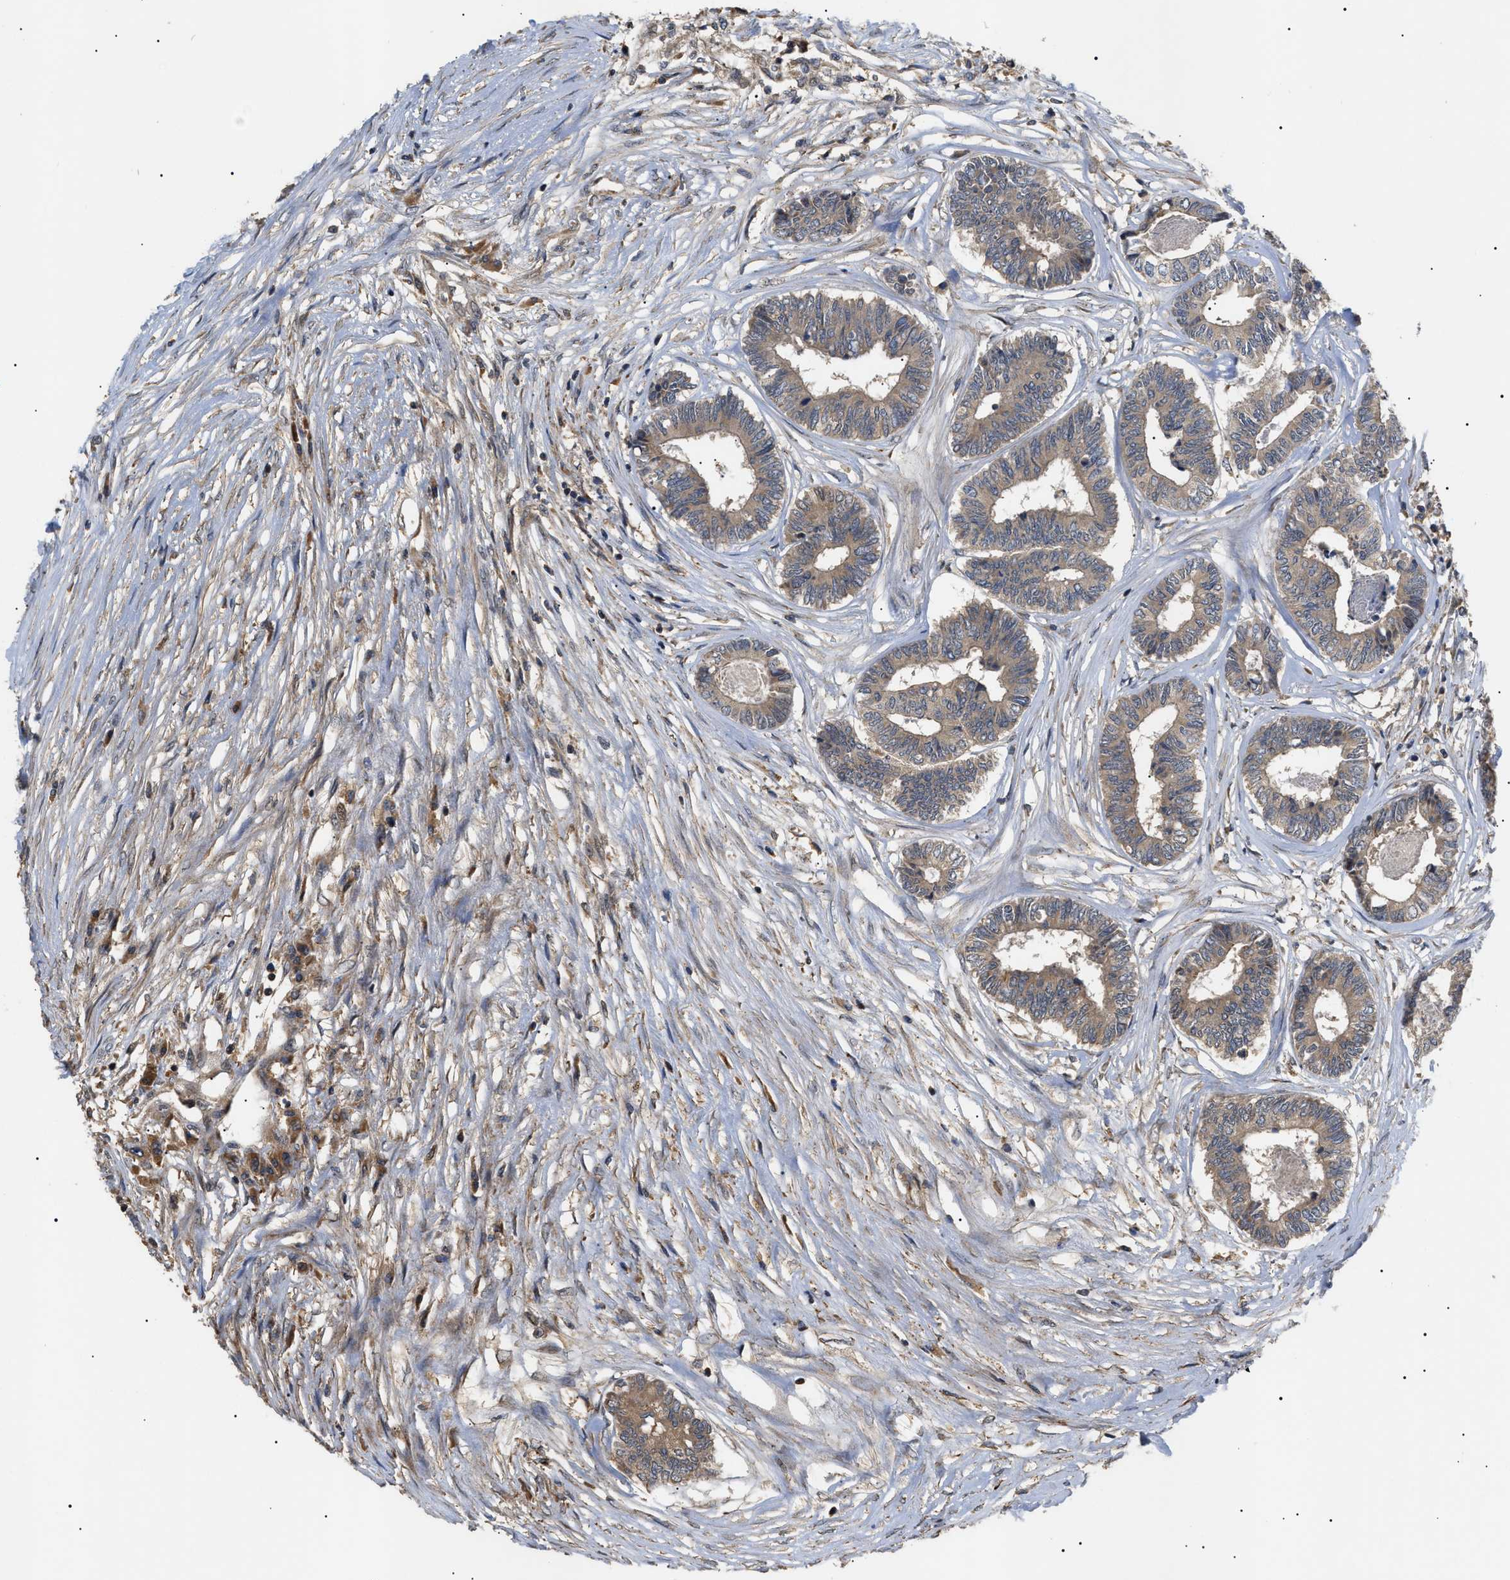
{"staining": {"intensity": "moderate", "quantity": ">75%", "location": "cytoplasmic/membranous"}, "tissue": "colorectal cancer", "cell_type": "Tumor cells", "image_type": "cancer", "snomed": [{"axis": "morphology", "description": "Adenocarcinoma, NOS"}, {"axis": "topography", "description": "Rectum"}], "caption": "Human colorectal adenocarcinoma stained with a brown dye shows moderate cytoplasmic/membranous positive staining in approximately >75% of tumor cells.", "gene": "ASTL", "patient": {"sex": "male", "age": 63}}